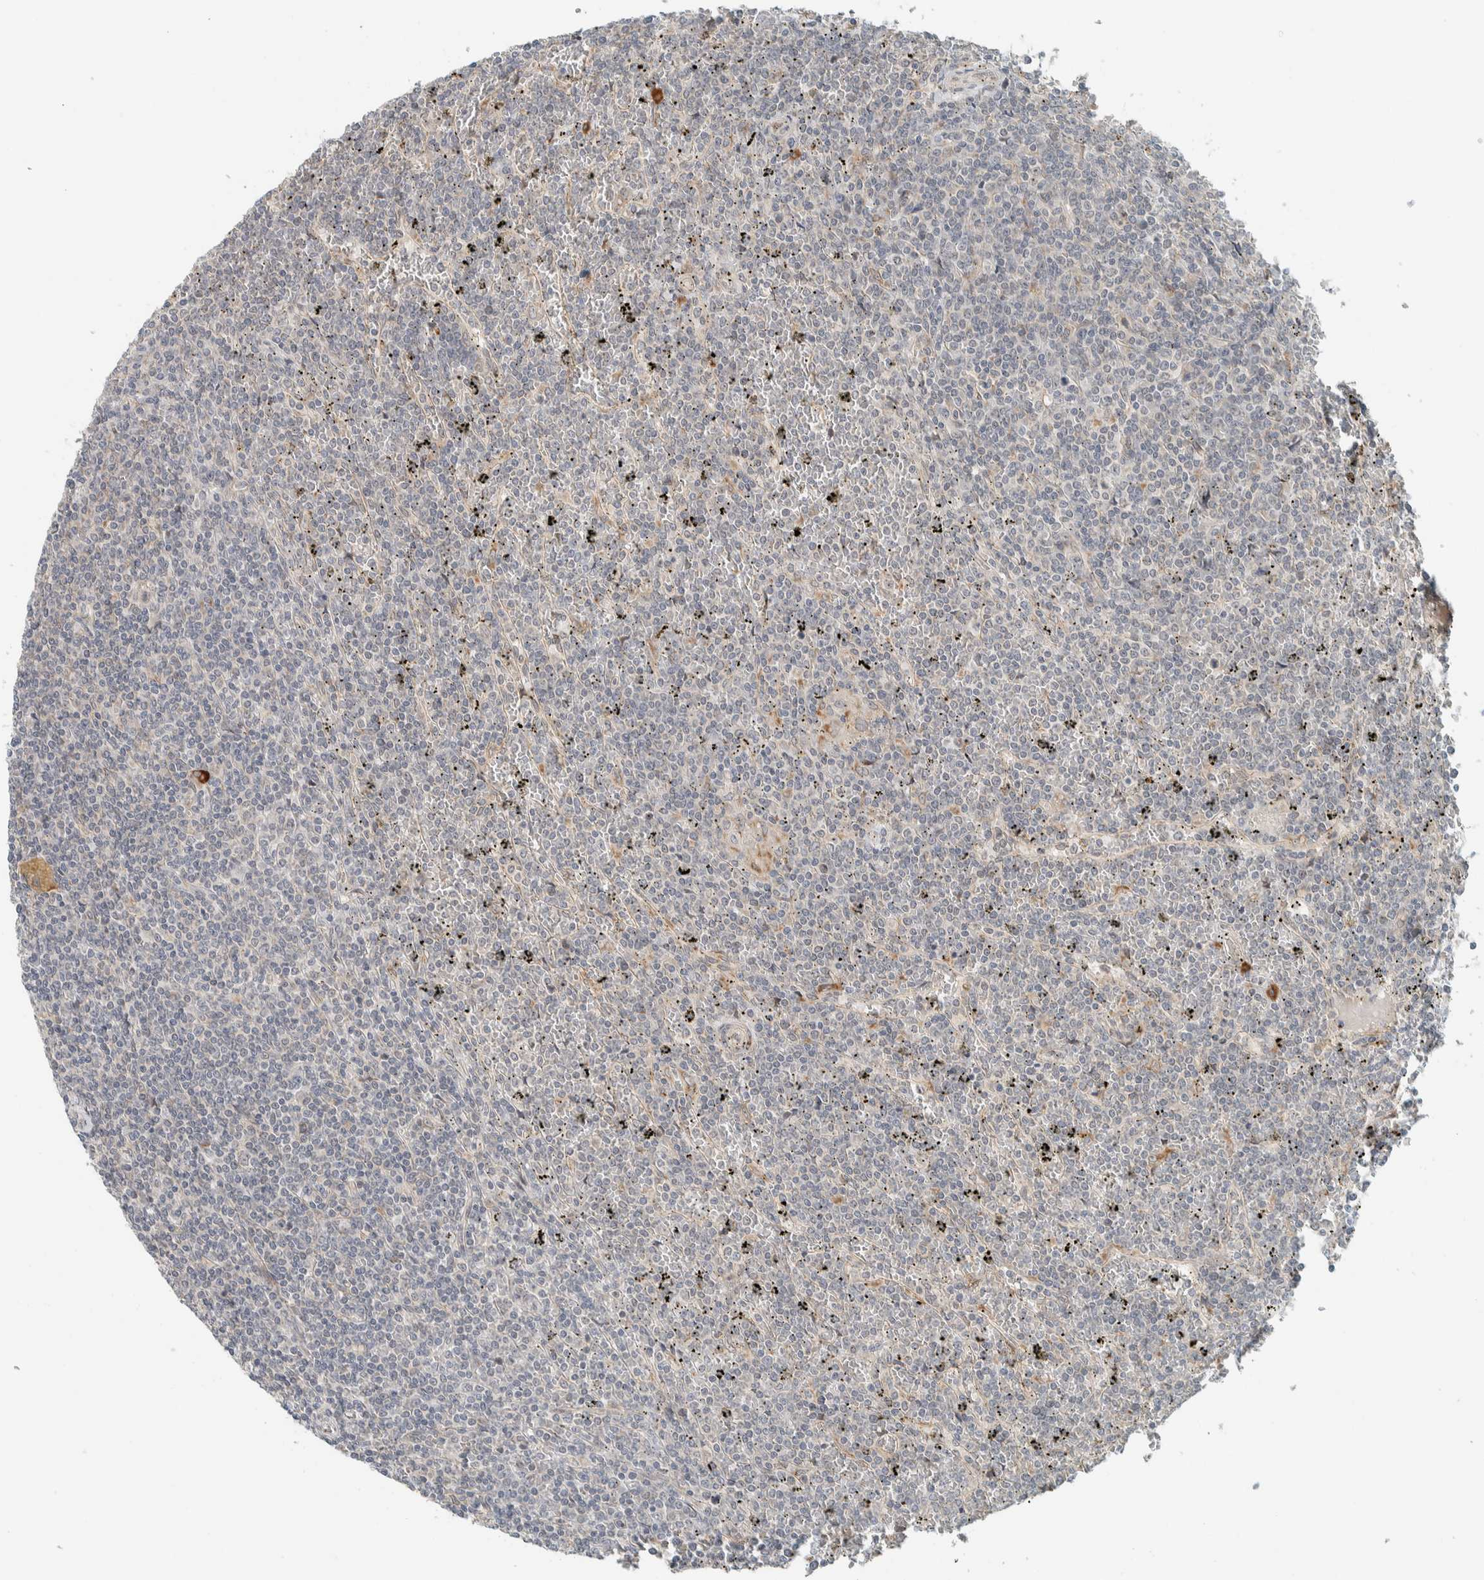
{"staining": {"intensity": "negative", "quantity": "none", "location": "none"}, "tissue": "lymphoma", "cell_type": "Tumor cells", "image_type": "cancer", "snomed": [{"axis": "morphology", "description": "Malignant lymphoma, non-Hodgkin's type, Low grade"}, {"axis": "topography", "description": "Spleen"}], "caption": "Tumor cells show no significant protein staining in lymphoma. (DAB IHC, high magnification).", "gene": "CTBP2", "patient": {"sex": "female", "age": 19}}